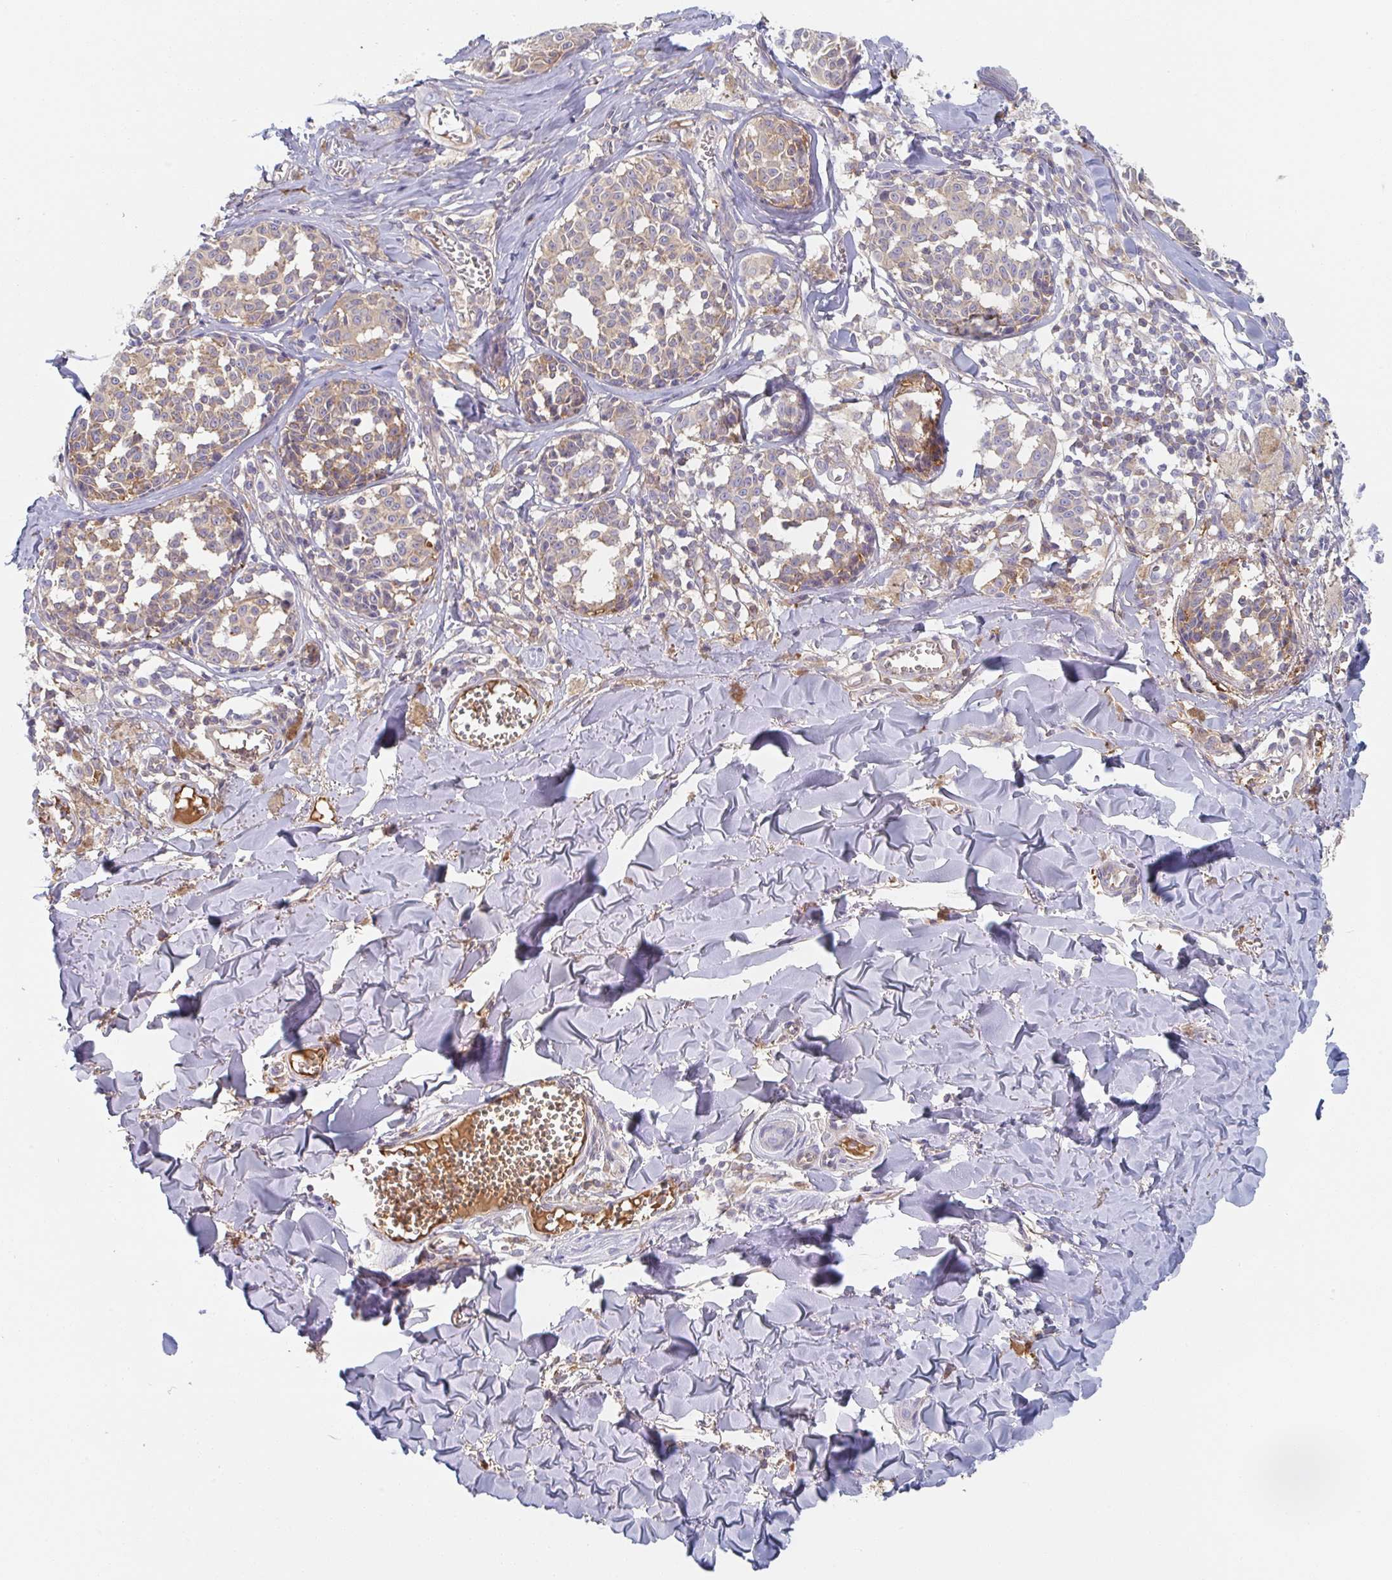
{"staining": {"intensity": "weak", "quantity": "25%-75%", "location": "cytoplasmic/membranous"}, "tissue": "melanoma", "cell_type": "Tumor cells", "image_type": "cancer", "snomed": [{"axis": "morphology", "description": "Malignant melanoma, NOS"}, {"axis": "topography", "description": "Skin"}], "caption": "The micrograph shows a brown stain indicating the presence of a protein in the cytoplasmic/membranous of tumor cells in malignant melanoma.", "gene": "AMPD2", "patient": {"sex": "female", "age": 43}}